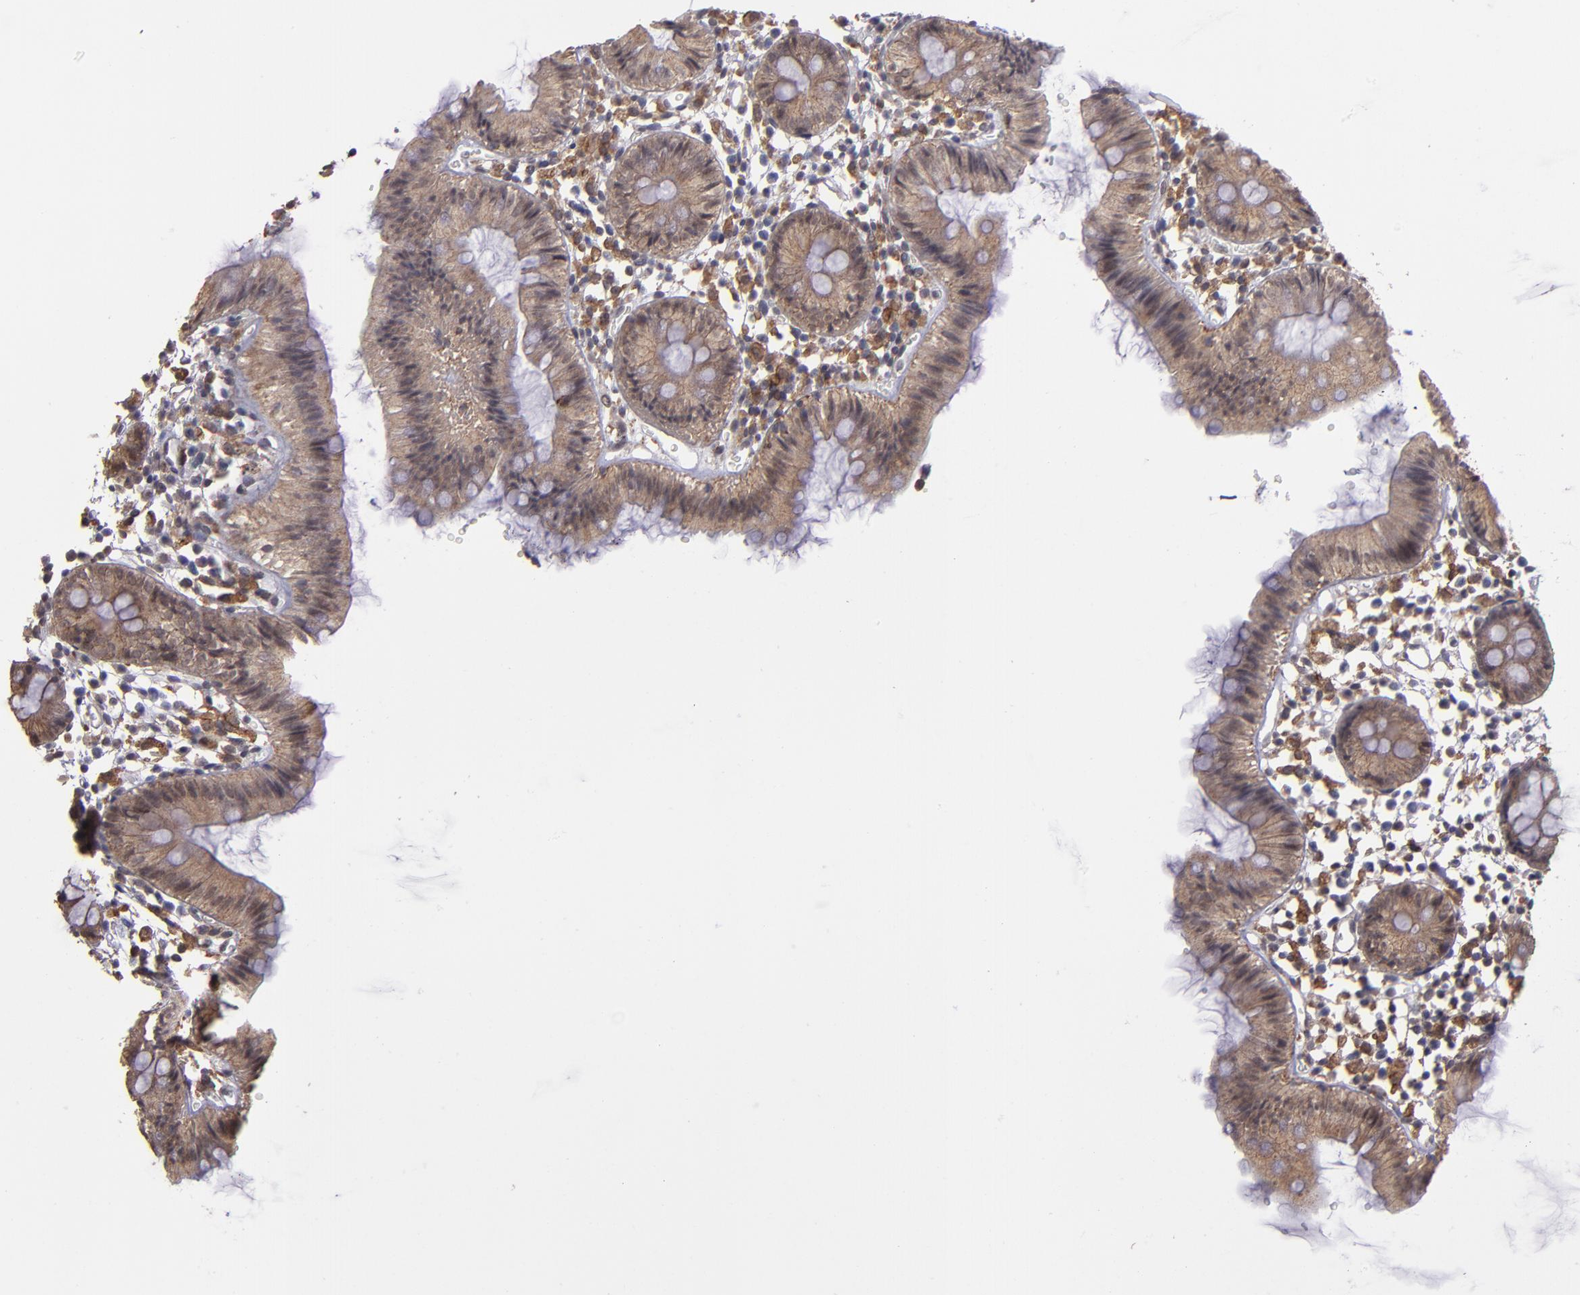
{"staining": {"intensity": "weak", "quantity": ">75%", "location": "cytoplasmic/membranous"}, "tissue": "colon", "cell_type": "Endothelial cells", "image_type": "normal", "snomed": [{"axis": "morphology", "description": "Normal tissue, NOS"}, {"axis": "topography", "description": "Colon"}], "caption": "A low amount of weak cytoplasmic/membranous staining is present in approximately >75% of endothelial cells in normal colon.", "gene": "SIPA1L1", "patient": {"sex": "male", "age": 14}}